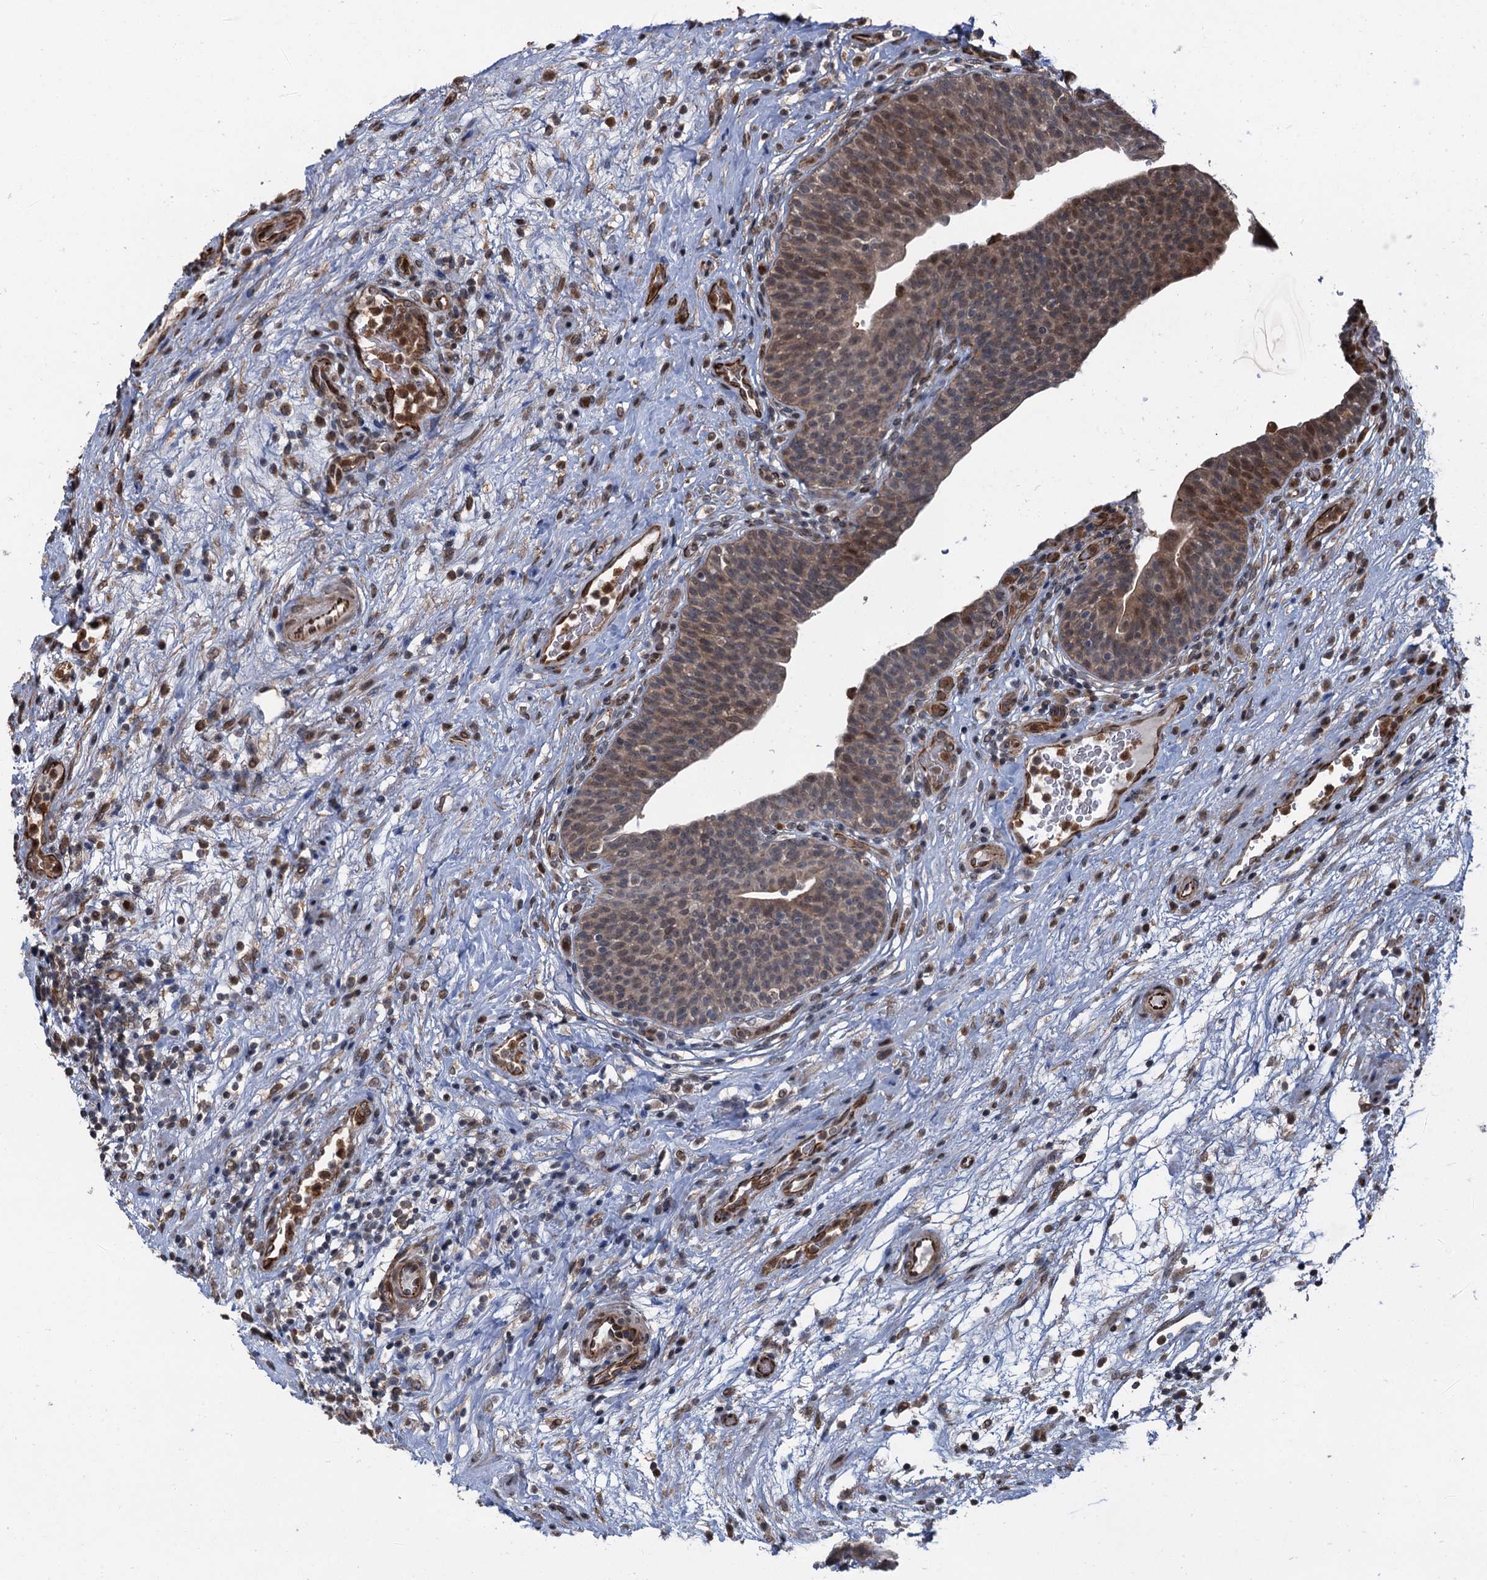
{"staining": {"intensity": "moderate", "quantity": "<25%", "location": "cytoplasmic/membranous,nuclear"}, "tissue": "urinary bladder", "cell_type": "Urothelial cells", "image_type": "normal", "snomed": [{"axis": "morphology", "description": "Normal tissue, NOS"}, {"axis": "topography", "description": "Urinary bladder"}], "caption": "Urinary bladder stained with DAB (3,3'-diaminobenzidine) immunohistochemistry reveals low levels of moderate cytoplasmic/membranous,nuclear positivity in approximately <25% of urothelial cells.", "gene": "WHAMM", "patient": {"sex": "male", "age": 71}}